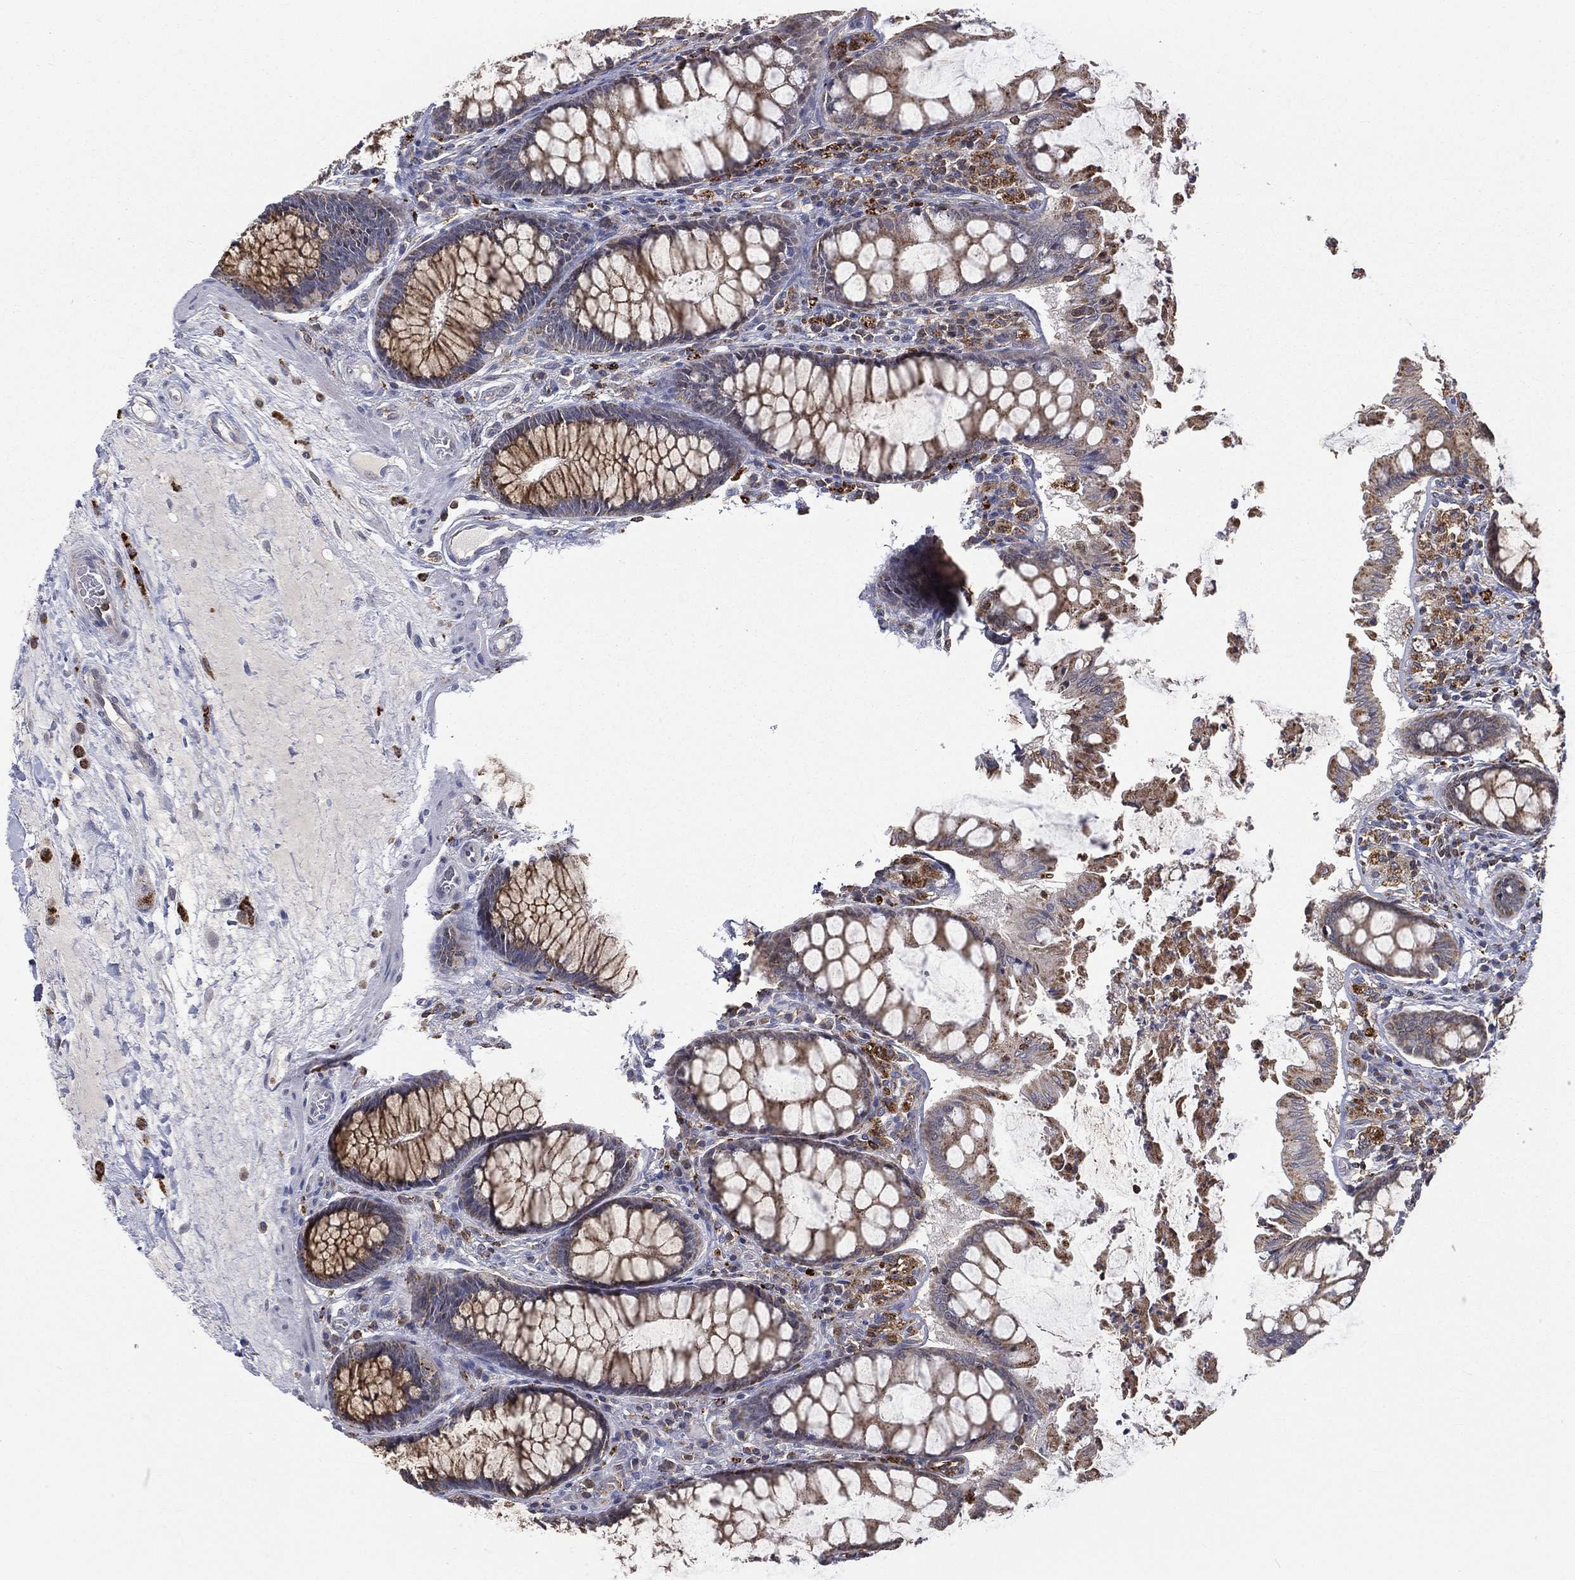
{"staining": {"intensity": "negative", "quantity": "none", "location": "none"}, "tissue": "colon", "cell_type": "Endothelial cells", "image_type": "normal", "snomed": [{"axis": "morphology", "description": "Normal tissue, NOS"}, {"axis": "topography", "description": "Colon"}], "caption": "Endothelial cells are negative for protein expression in unremarkable human colon. (Brightfield microscopy of DAB immunohistochemistry (IHC) at high magnification).", "gene": "RIN3", "patient": {"sex": "female", "age": 65}}